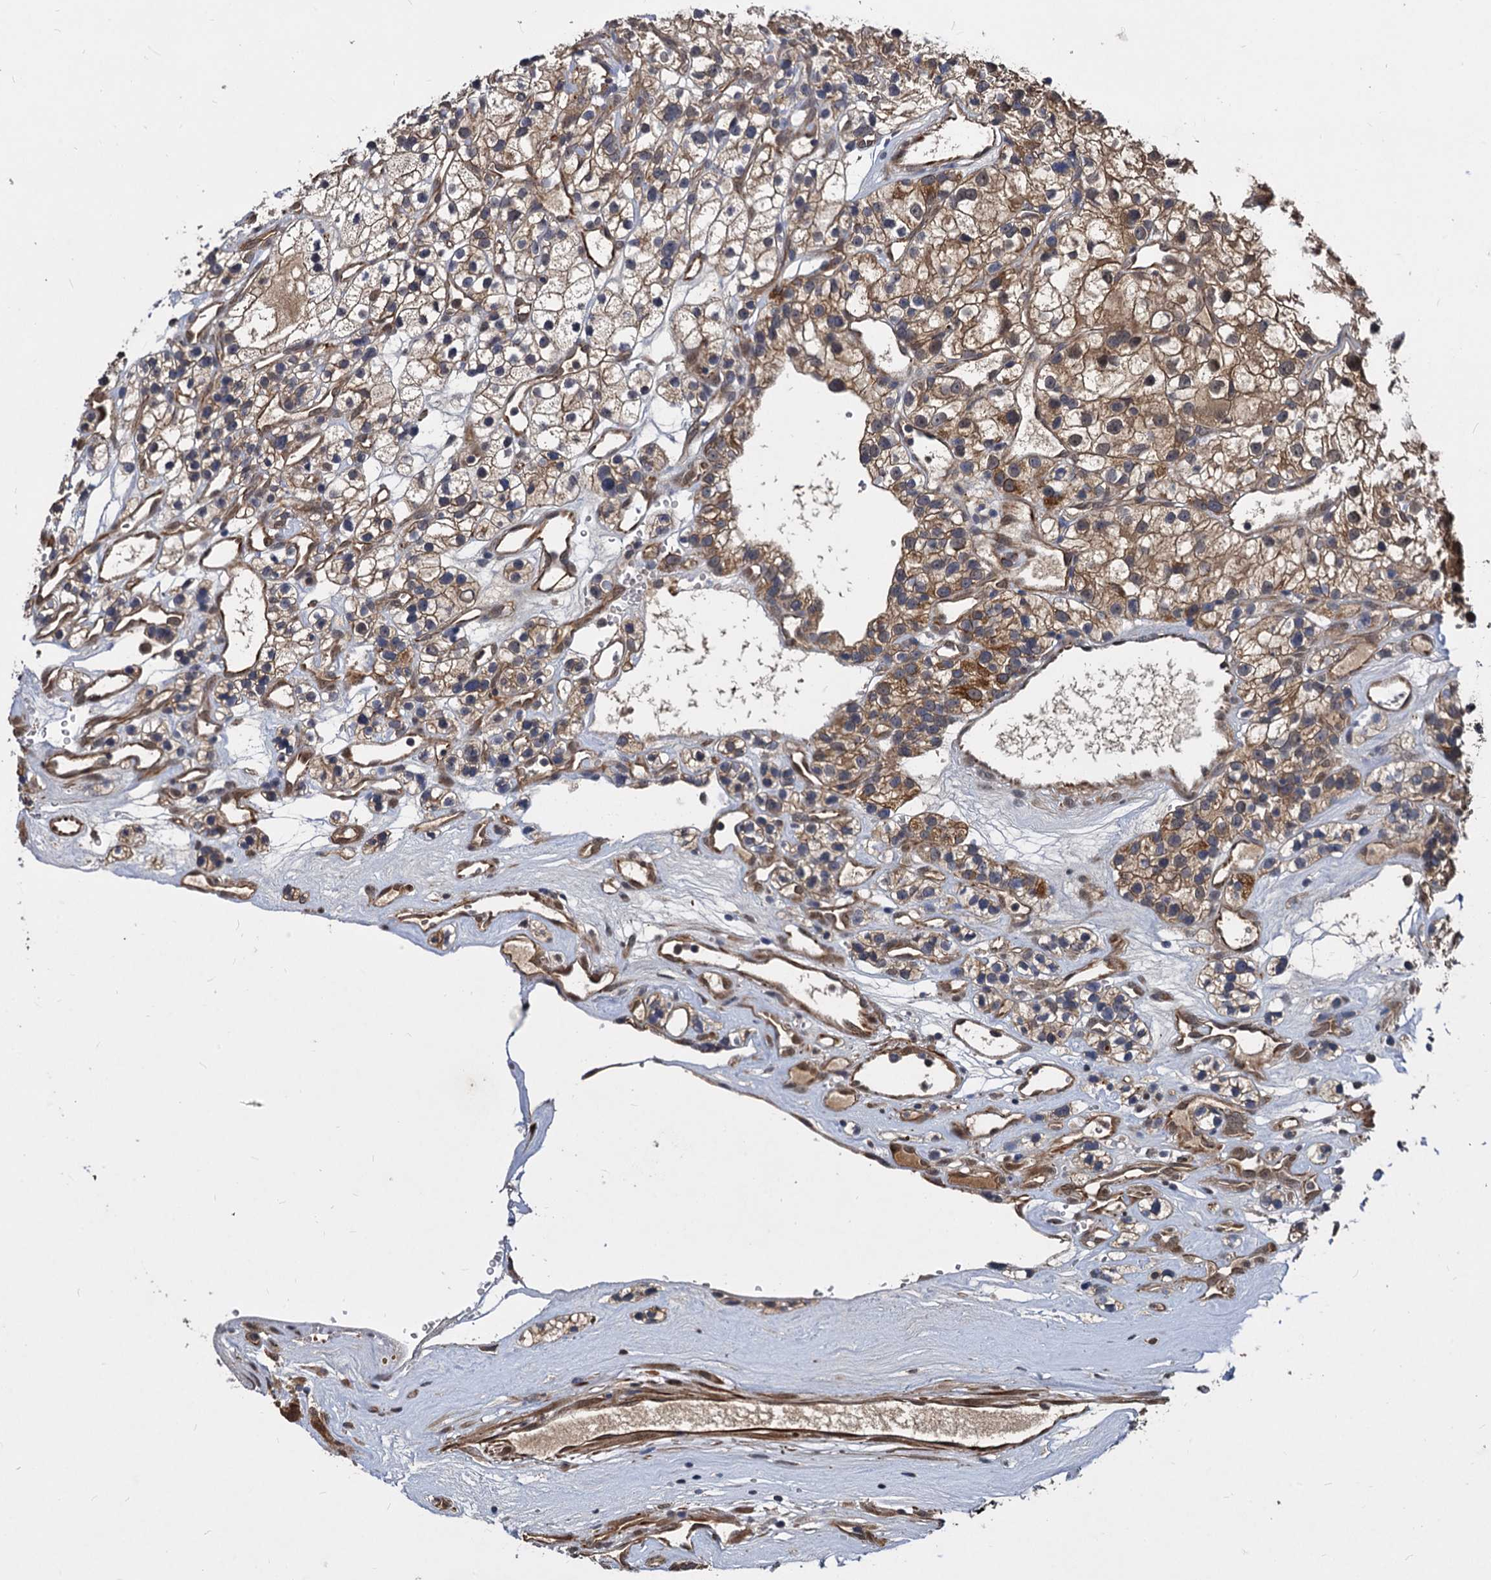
{"staining": {"intensity": "moderate", "quantity": ">75%", "location": "cytoplasmic/membranous"}, "tissue": "renal cancer", "cell_type": "Tumor cells", "image_type": "cancer", "snomed": [{"axis": "morphology", "description": "Adenocarcinoma, NOS"}, {"axis": "topography", "description": "Kidney"}], "caption": "Adenocarcinoma (renal) tissue displays moderate cytoplasmic/membranous positivity in approximately >75% of tumor cells (Brightfield microscopy of DAB IHC at high magnification).", "gene": "PSMD4", "patient": {"sex": "female", "age": 57}}